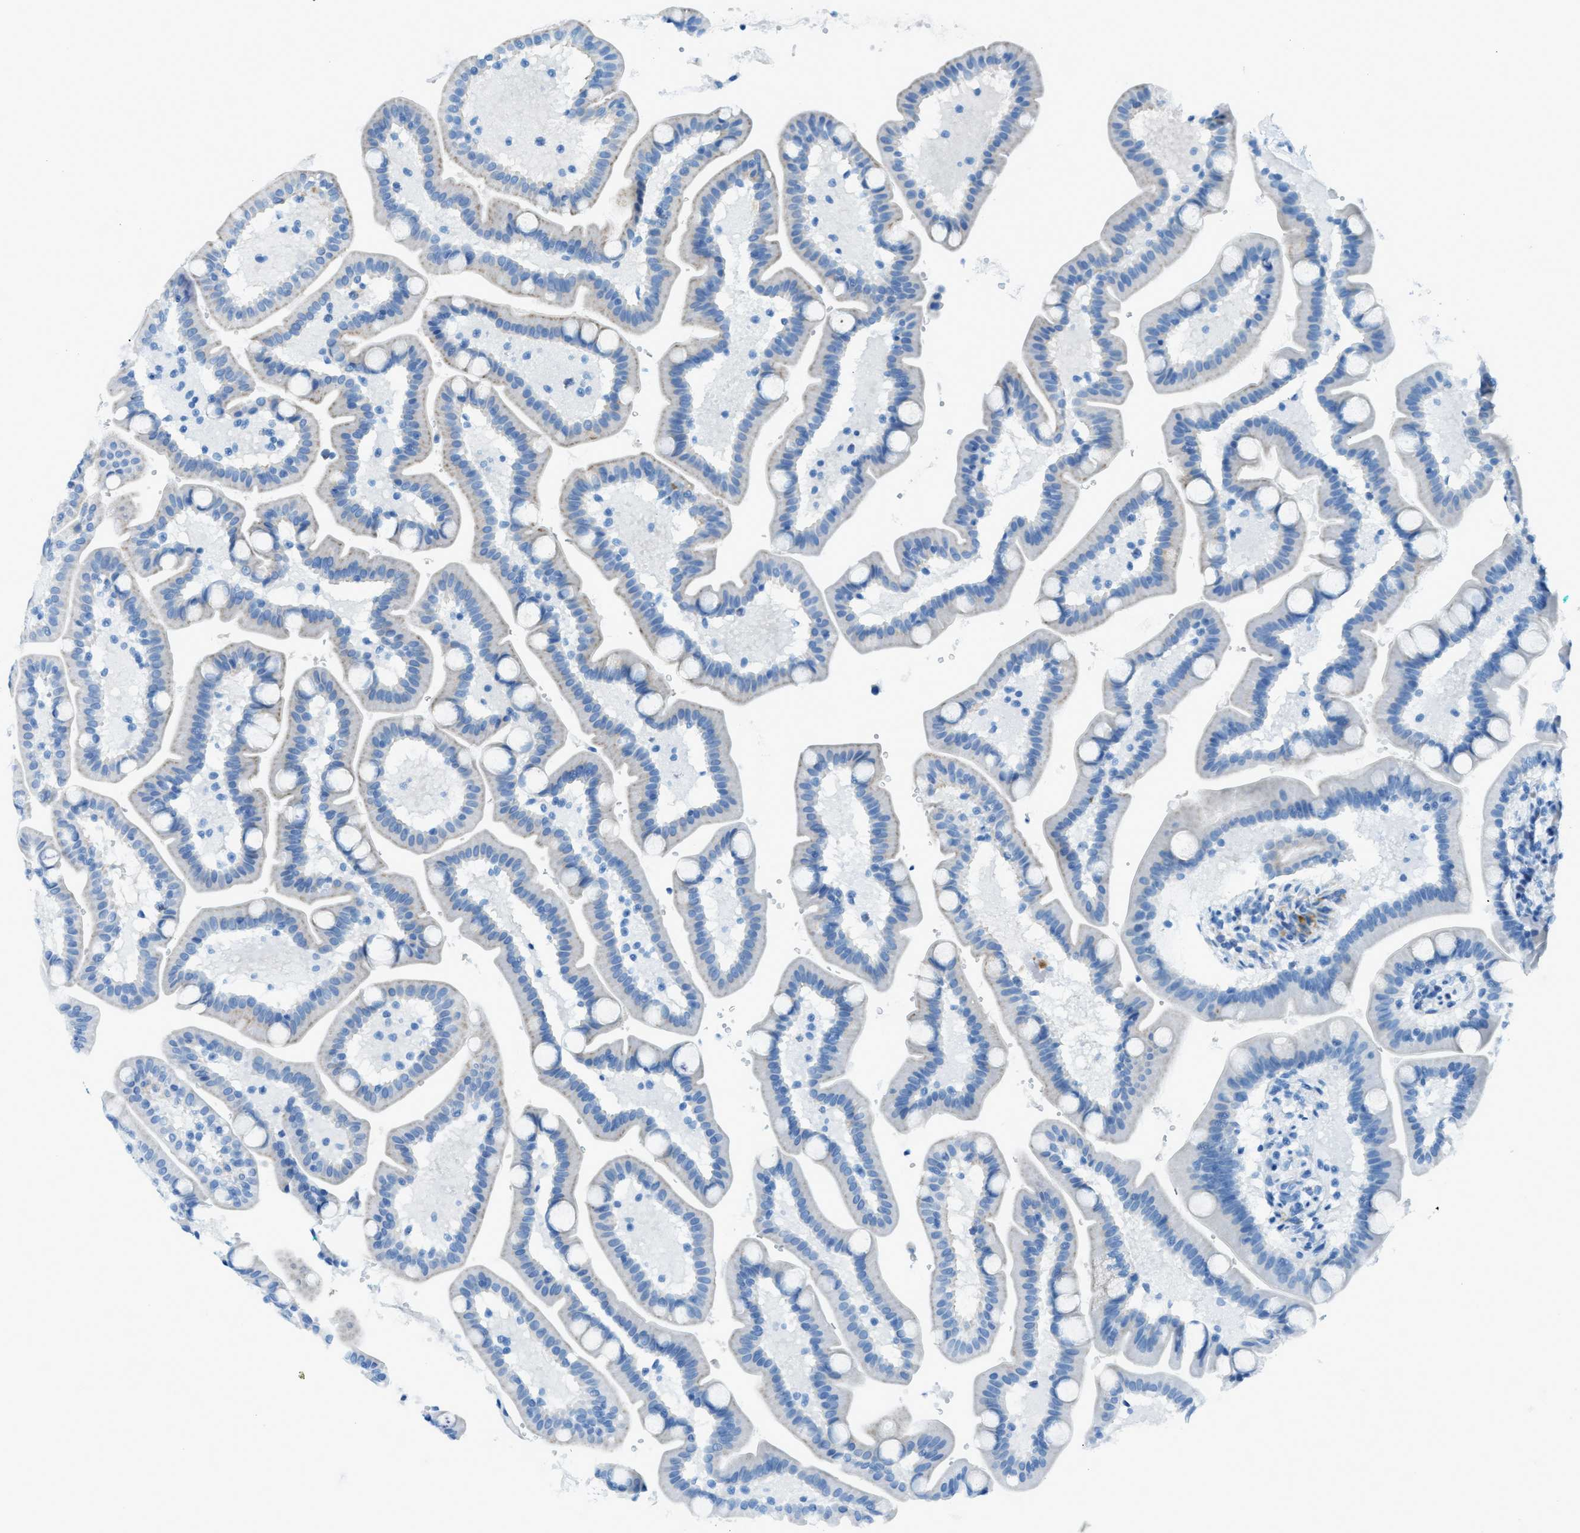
{"staining": {"intensity": "moderate", "quantity": "<25%", "location": "cytoplasmic/membranous"}, "tissue": "duodenum", "cell_type": "Glandular cells", "image_type": "normal", "snomed": [{"axis": "morphology", "description": "Normal tissue, NOS"}, {"axis": "topography", "description": "Duodenum"}], "caption": "IHC histopathology image of unremarkable duodenum stained for a protein (brown), which shows low levels of moderate cytoplasmic/membranous staining in approximately <25% of glandular cells.", "gene": "C21orf62", "patient": {"sex": "male", "age": 54}}